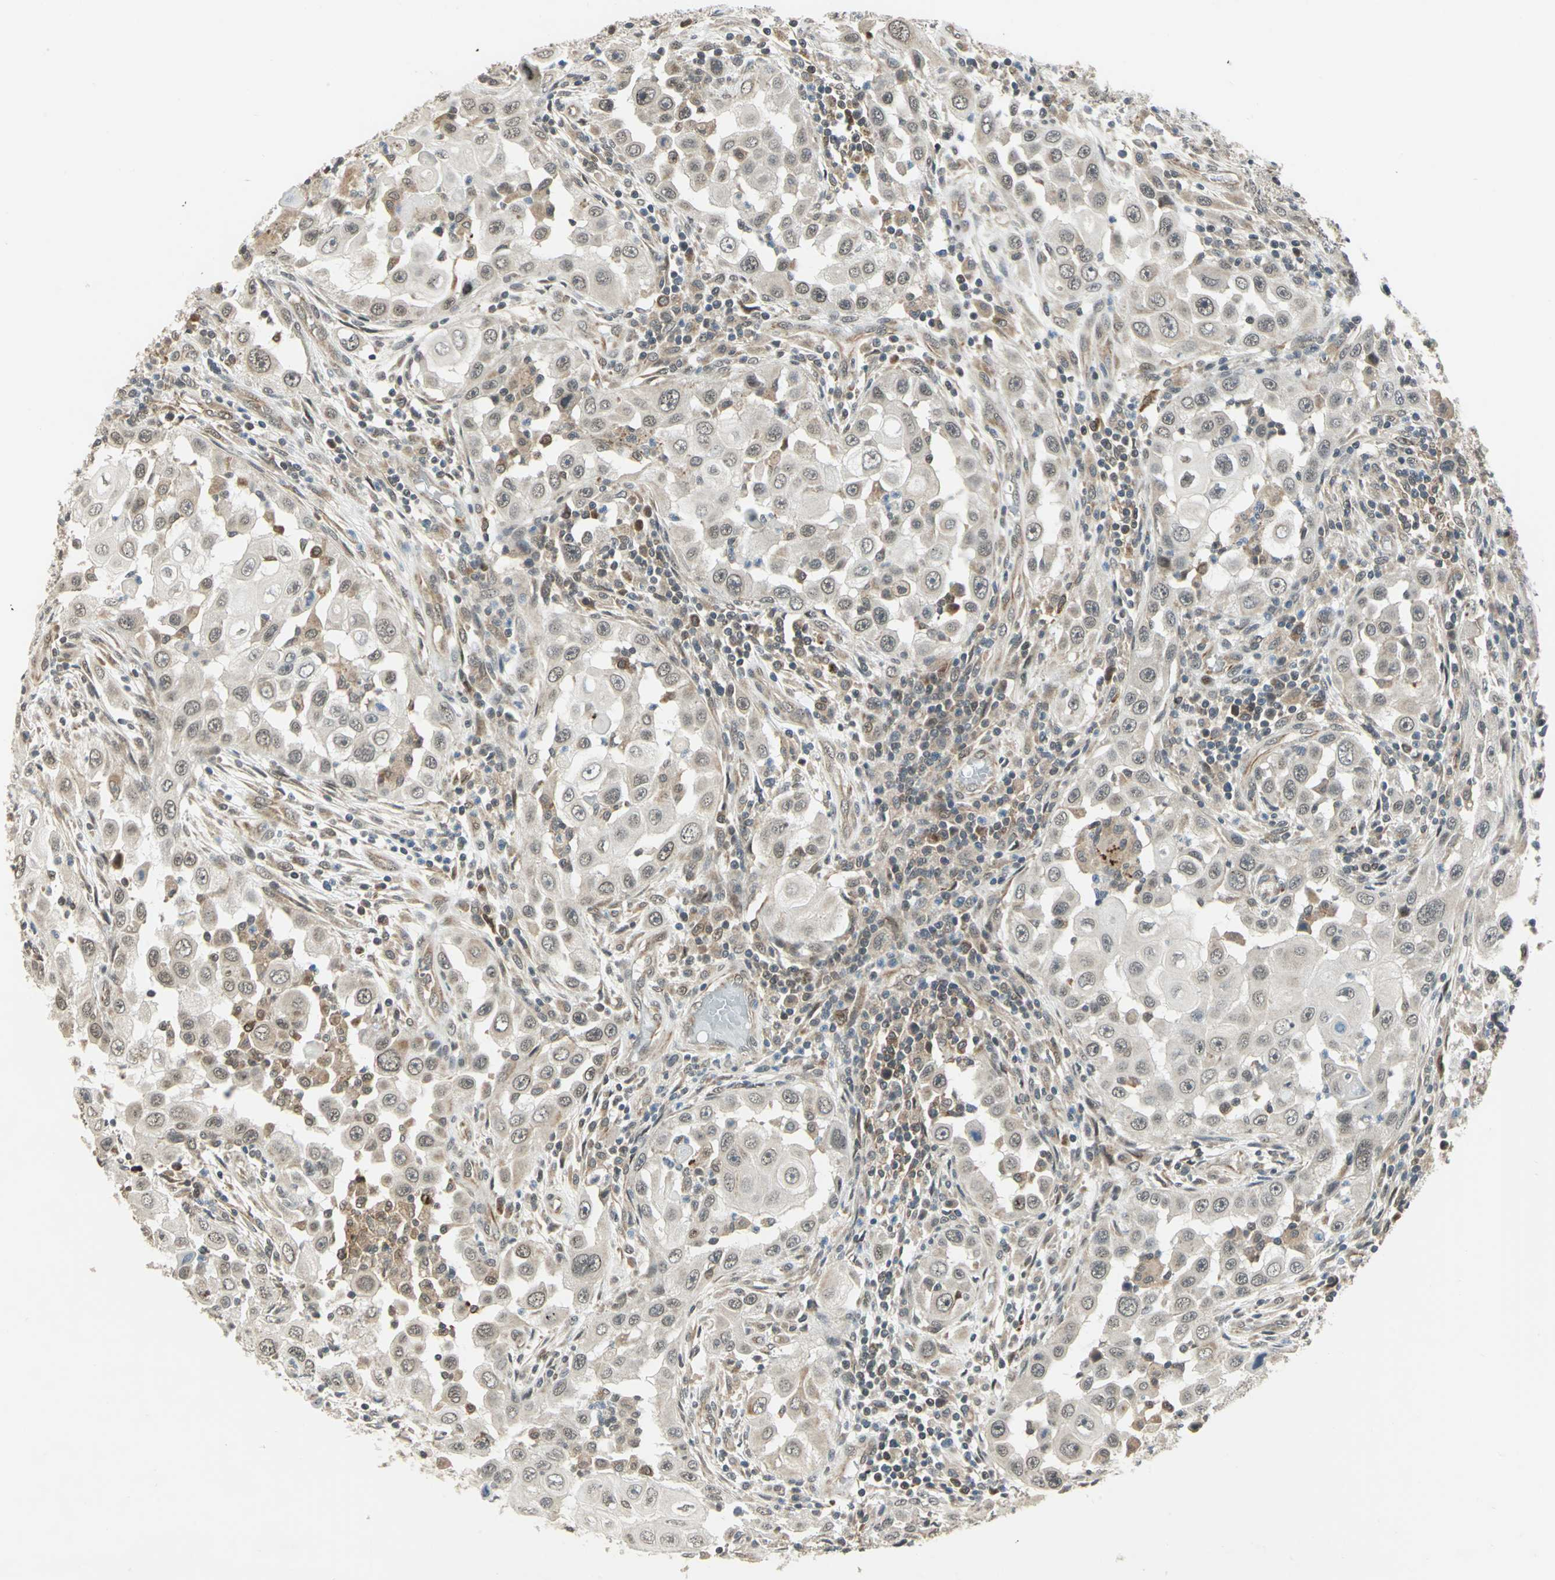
{"staining": {"intensity": "weak", "quantity": "25%-75%", "location": "cytoplasmic/membranous,nuclear"}, "tissue": "head and neck cancer", "cell_type": "Tumor cells", "image_type": "cancer", "snomed": [{"axis": "morphology", "description": "Carcinoma, NOS"}, {"axis": "topography", "description": "Head-Neck"}], "caption": "Brown immunohistochemical staining in human carcinoma (head and neck) demonstrates weak cytoplasmic/membranous and nuclear positivity in about 25%-75% of tumor cells.", "gene": "PLAGL2", "patient": {"sex": "male", "age": 87}}